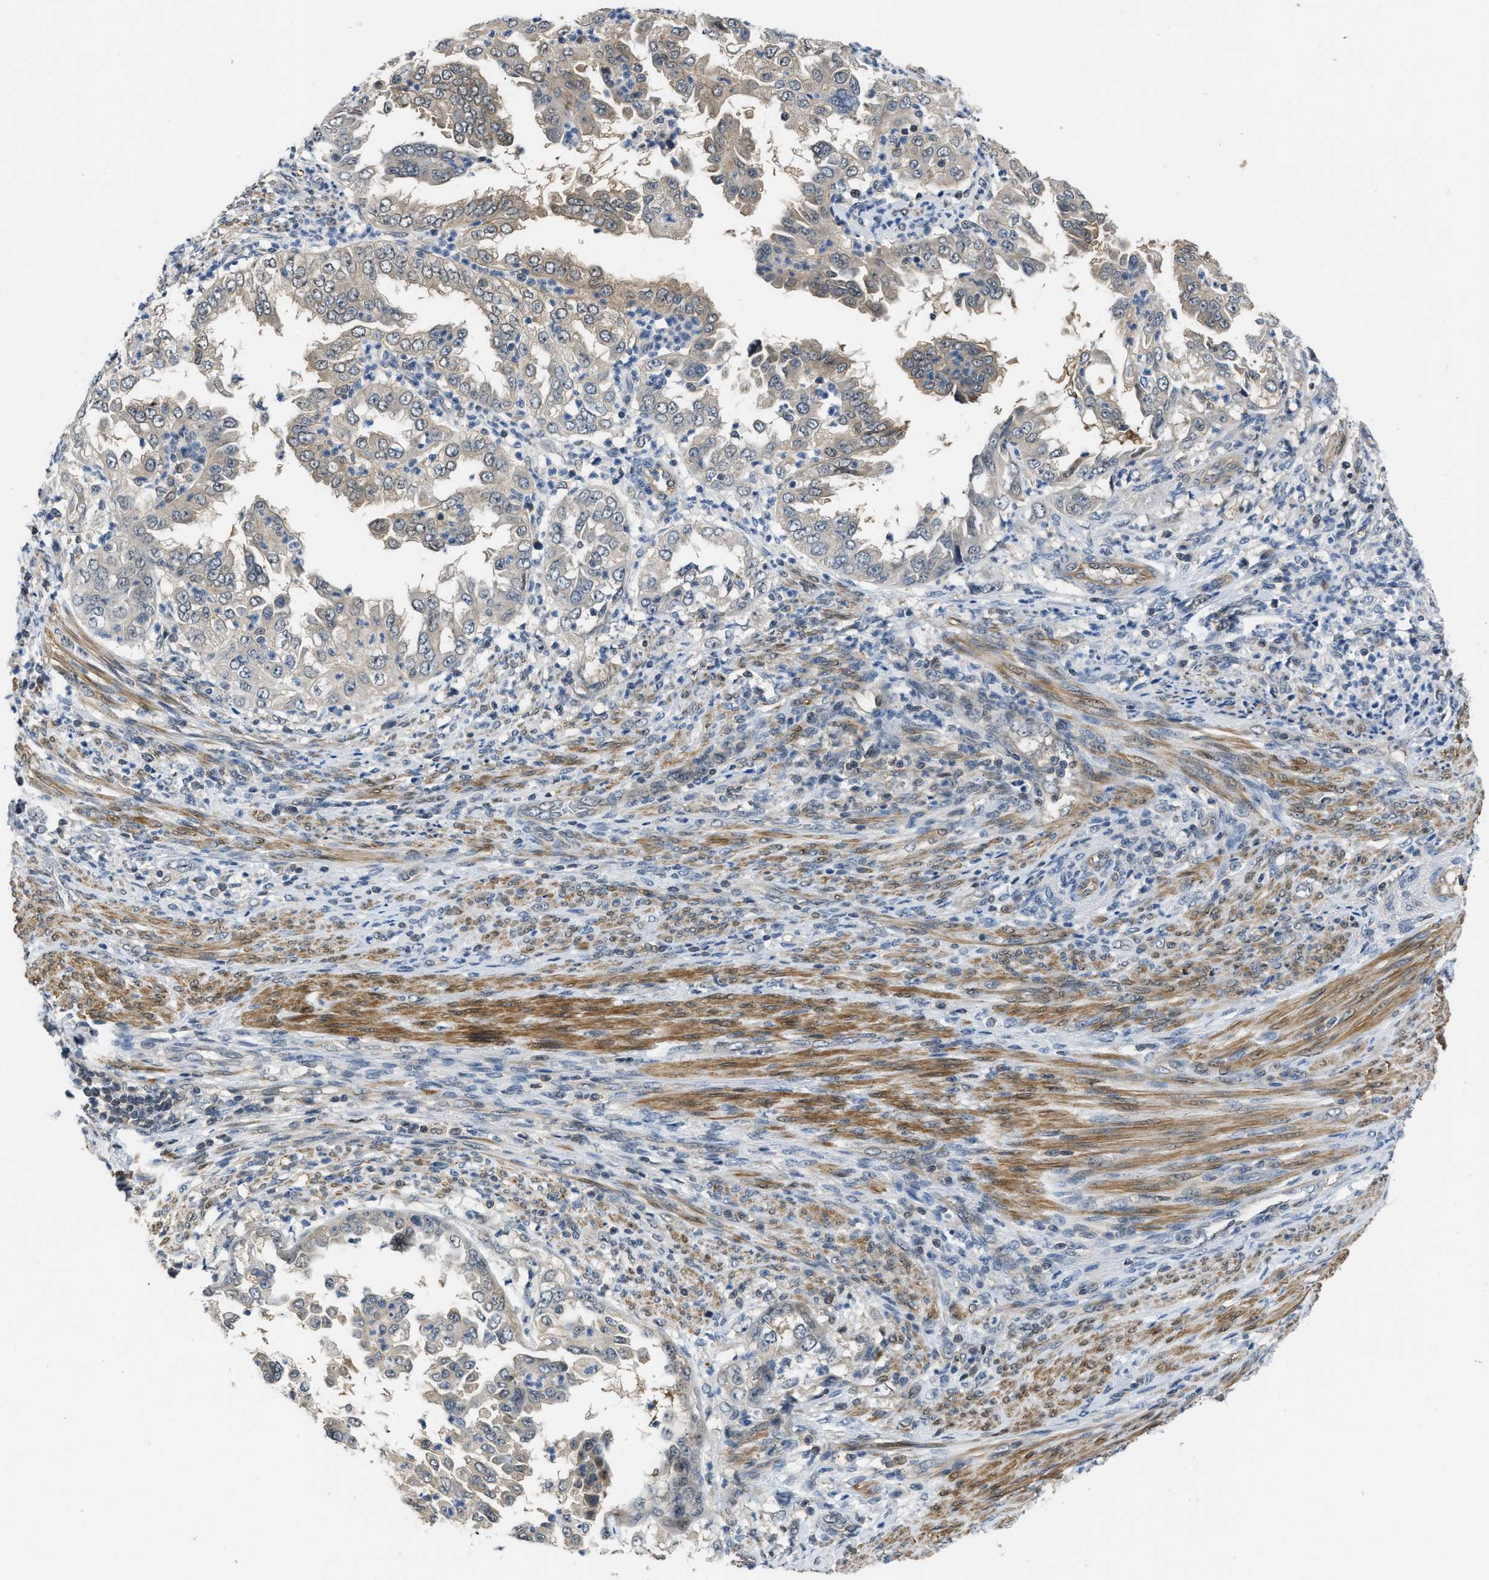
{"staining": {"intensity": "negative", "quantity": "none", "location": "none"}, "tissue": "endometrial cancer", "cell_type": "Tumor cells", "image_type": "cancer", "snomed": [{"axis": "morphology", "description": "Adenocarcinoma, NOS"}, {"axis": "topography", "description": "Endometrium"}], "caption": "Human endometrial adenocarcinoma stained for a protein using immunohistochemistry (IHC) displays no positivity in tumor cells.", "gene": "TES", "patient": {"sex": "female", "age": 85}}